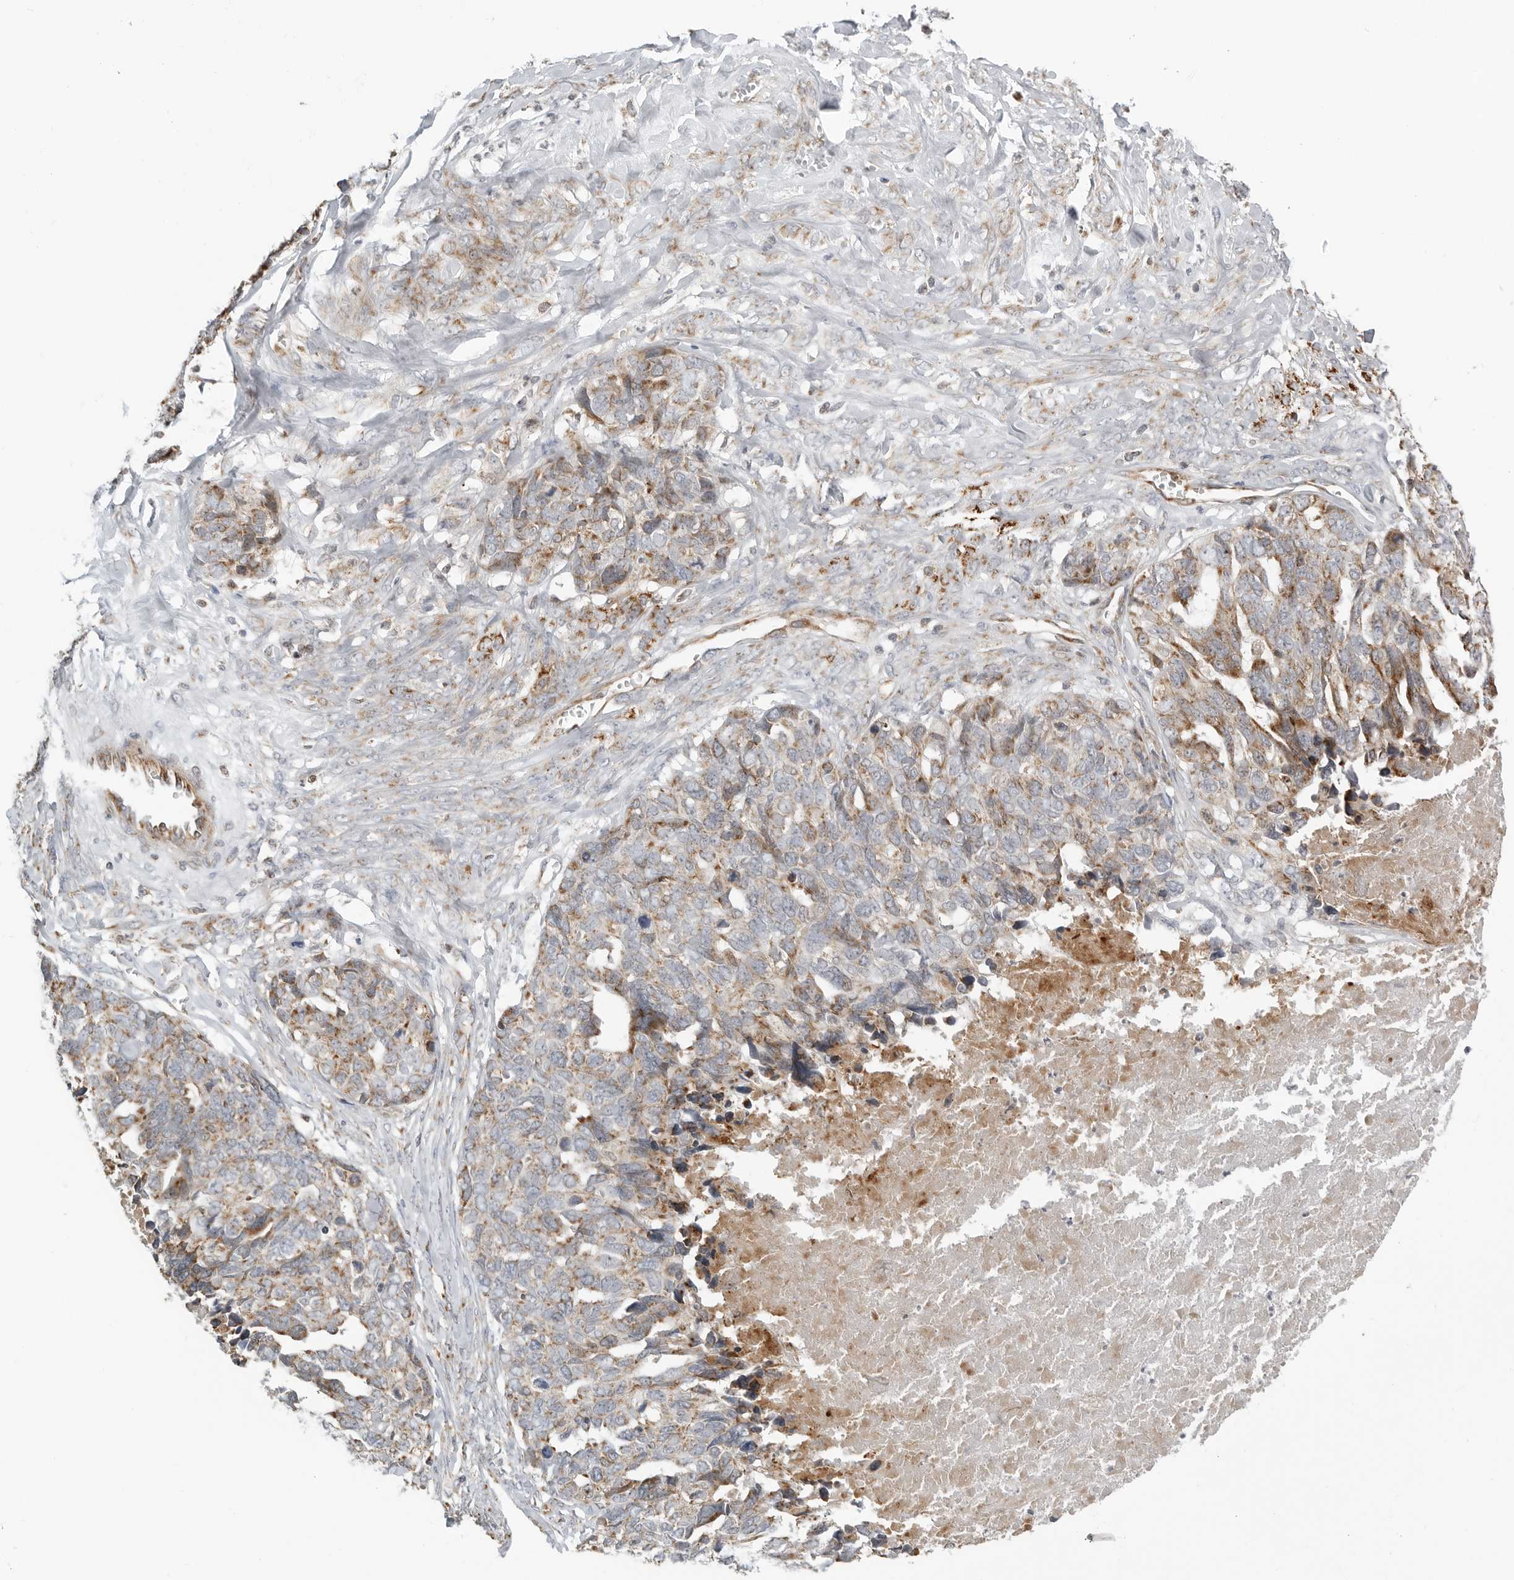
{"staining": {"intensity": "weak", "quantity": "25%-75%", "location": "cytoplasmic/membranous"}, "tissue": "ovarian cancer", "cell_type": "Tumor cells", "image_type": "cancer", "snomed": [{"axis": "morphology", "description": "Cystadenocarcinoma, serous, NOS"}, {"axis": "topography", "description": "Ovary"}], "caption": "Protein staining of ovarian serous cystadenocarcinoma tissue demonstrates weak cytoplasmic/membranous positivity in about 25%-75% of tumor cells.", "gene": "PEX2", "patient": {"sex": "female", "age": 79}}